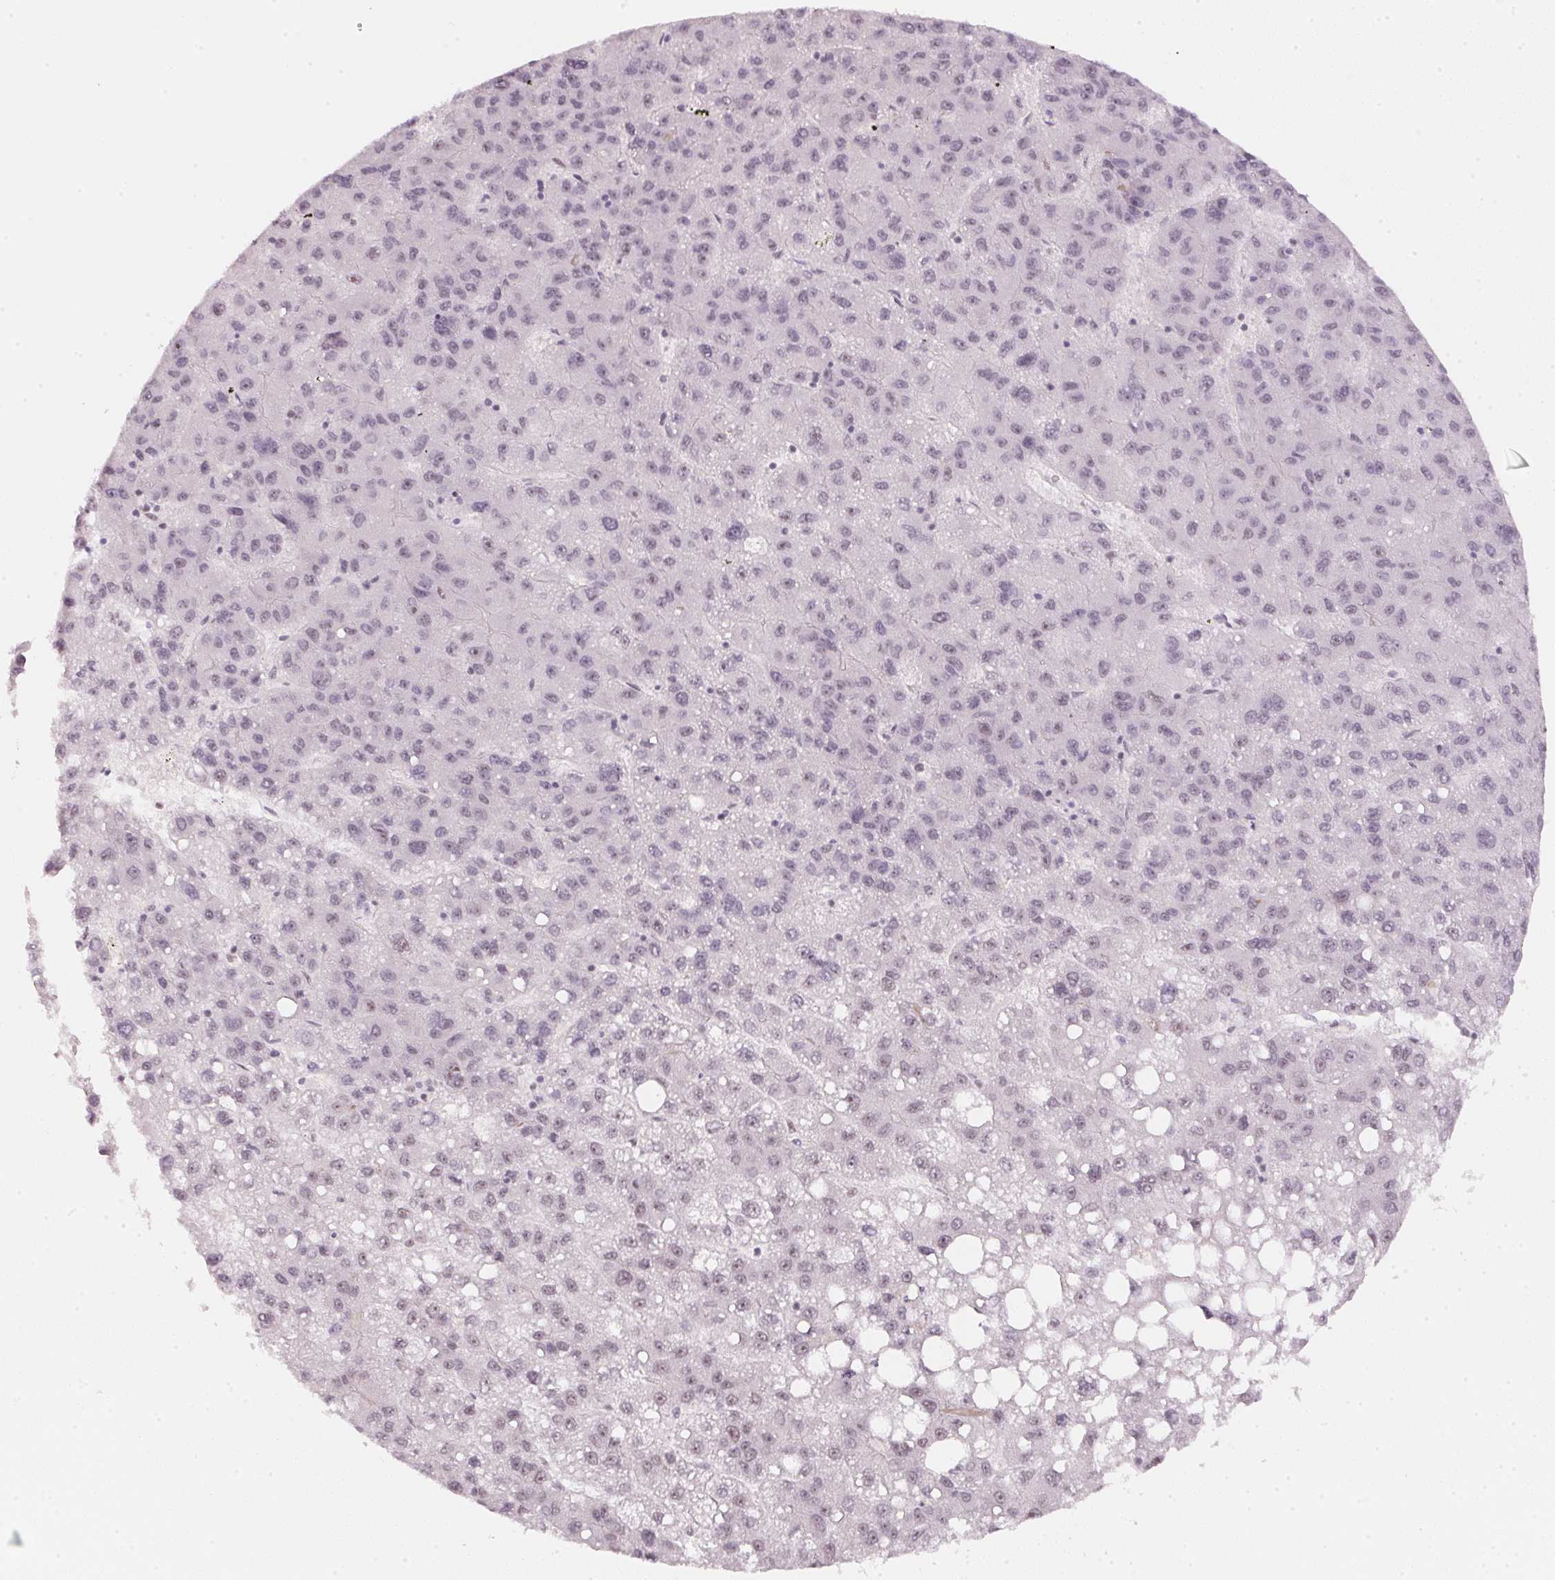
{"staining": {"intensity": "negative", "quantity": "none", "location": "none"}, "tissue": "liver cancer", "cell_type": "Tumor cells", "image_type": "cancer", "snomed": [{"axis": "morphology", "description": "Carcinoma, Hepatocellular, NOS"}, {"axis": "topography", "description": "Liver"}], "caption": "There is no significant staining in tumor cells of liver hepatocellular carcinoma. Nuclei are stained in blue.", "gene": "KAT6A", "patient": {"sex": "female", "age": 82}}